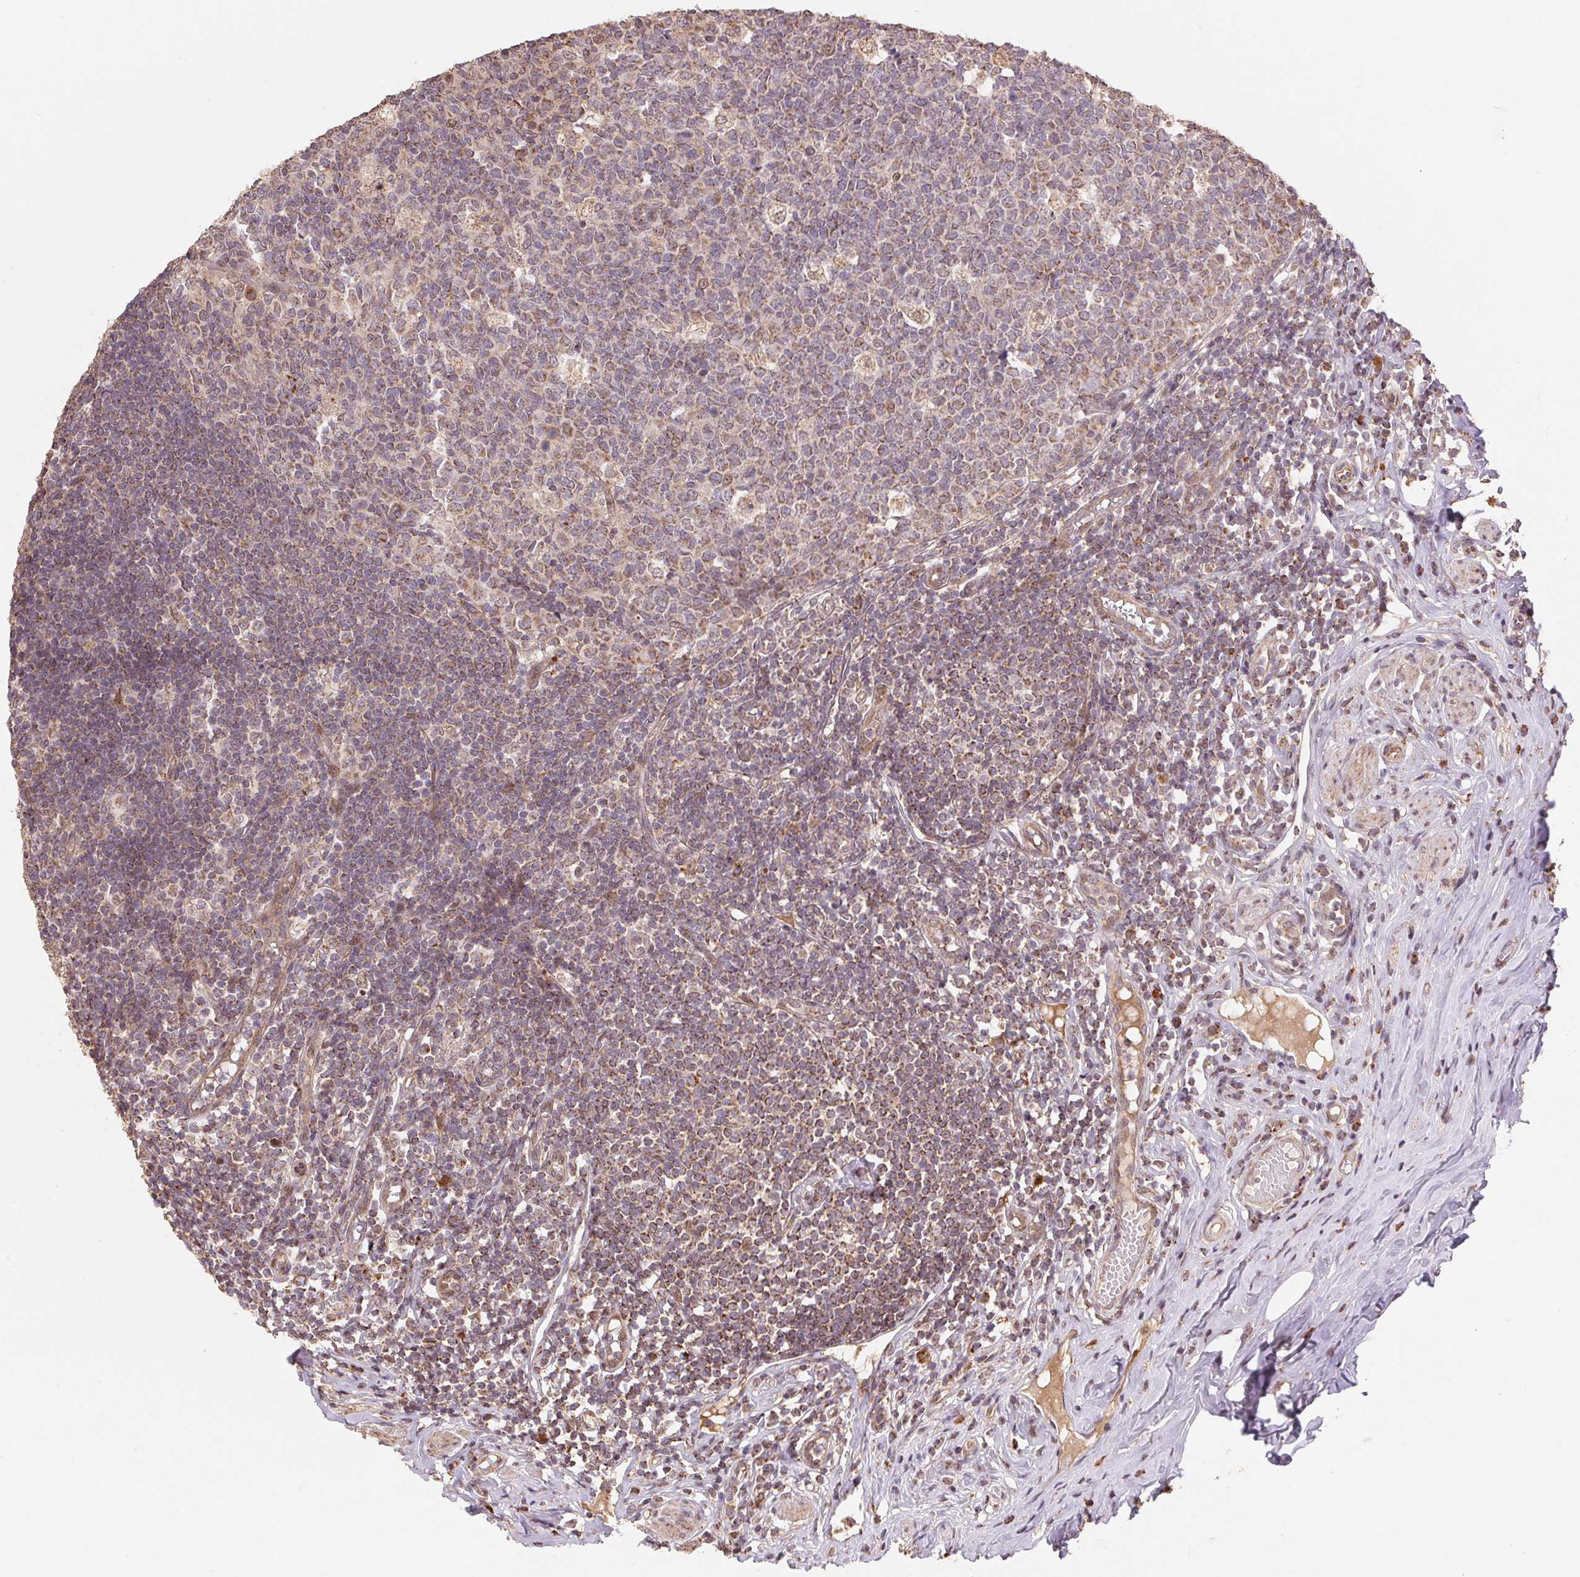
{"staining": {"intensity": "moderate", "quantity": ">75%", "location": "cytoplasmic/membranous"}, "tissue": "appendix", "cell_type": "Glandular cells", "image_type": "normal", "snomed": [{"axis": "morphology", "description": "Normal tissue, NOS"}, {"axis": "topography", "description": "Appendix"}], "caption": "Immunohistochemistry photomicrograph of normal appendix stained for a protein (brown), which demonstrates medium levels of moderate cytoplasmic/membranous staining in about >75% of glandular cells.", "gene": "PDHA1", "patient": {"sex": "male", "age": 18}}